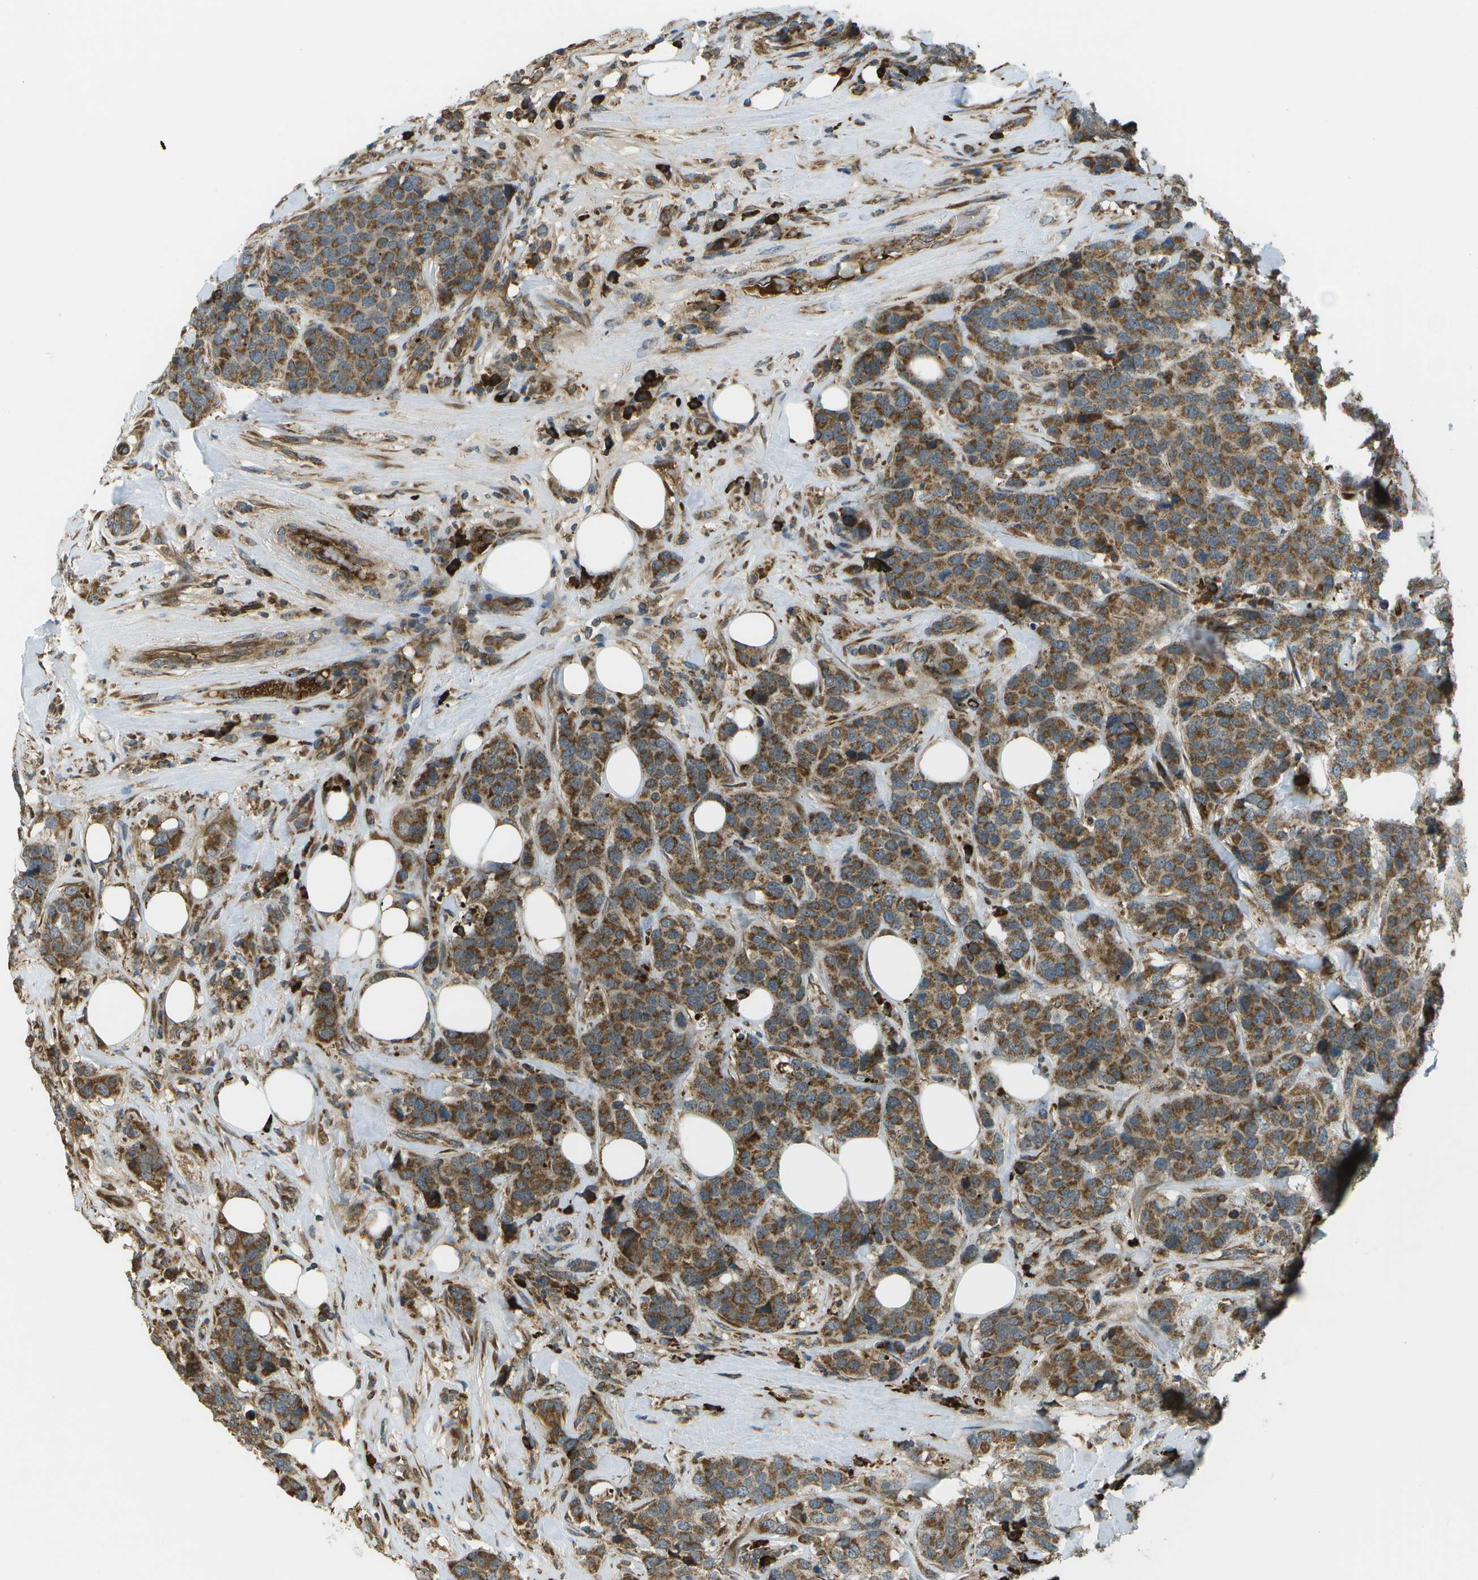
{"staining": {"intensity": "strong", "quantity": ">75%", "location": "cytoplasmic/membranous"}, "tissue": "breast cancer", "cell_type": "Tumor cells", "image_type": "cancer", "snomed": [{"axis": "morphology", "description": "Lobular carcinoma"}, {"axis": "topography", "description": "Breast"}], "caption": "A brown stain shows strong cytoplasmic/membranous staining of a protein in lobular carcinoma (breast) tumor cells. The staining is performed using DAB brown chromogen to label protein expression. The nuclei are counter-stained blue using hematoxylin.", "gene": "USP30", "patient": {"sex": "female", "age": 59}}